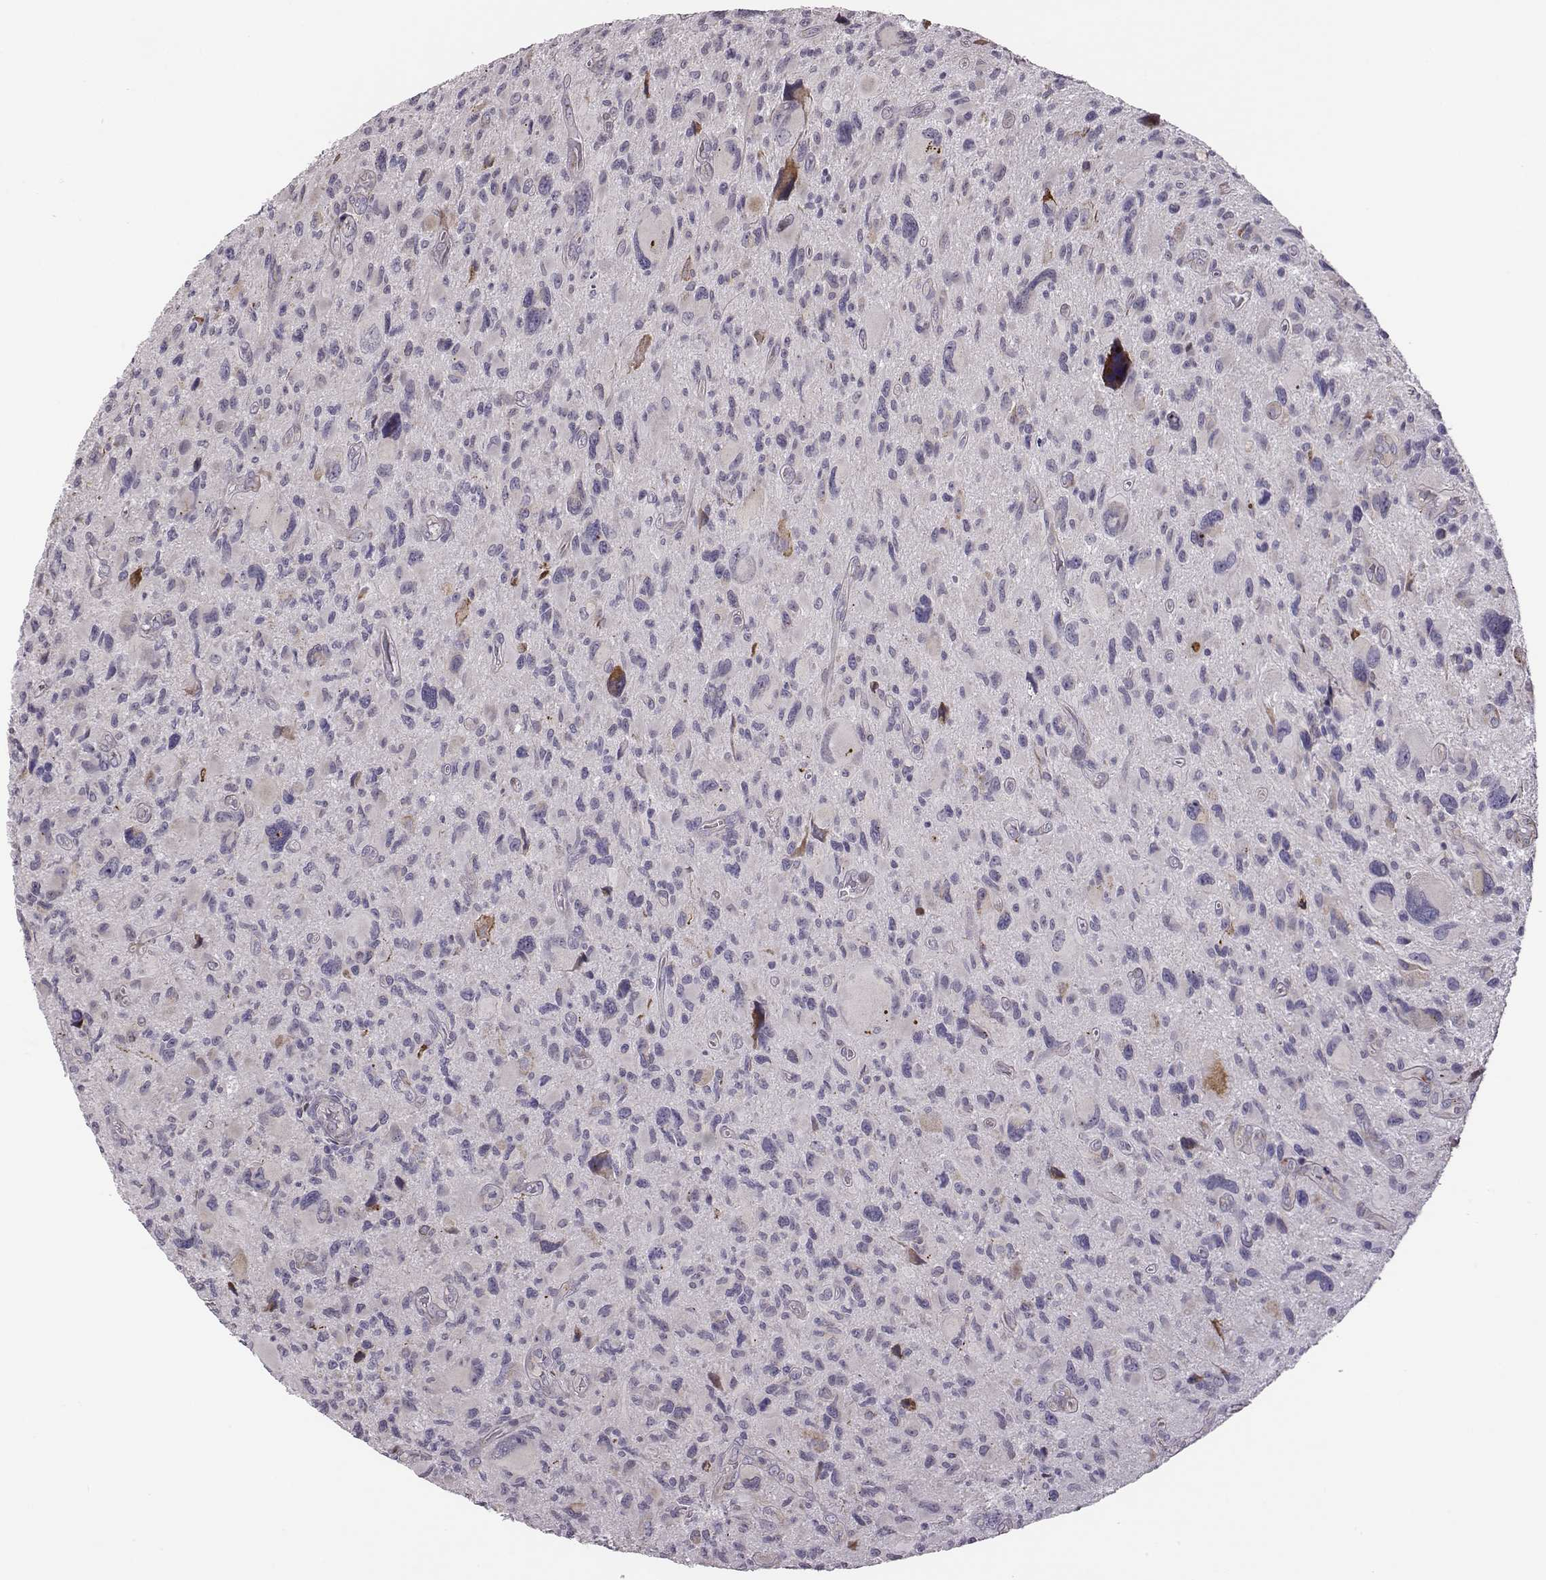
{"staining": {"intensity": "negative", "quantity": "none", "location": "none"}, "tissue": "glioma", "cell_type": "Tumor cells", "image_type": "cancer", "snomed": [{"axis": "morphology", "description": "Glioma, malignant, NOS"}, {"axis": "morphology", "description": "Glioma, malignant, High grade"}, {"axis": "topography", "description": "Brain"}], "caption": "IHC of malignant glioma reveals no expression in tumor cells. The staining was performed using DAB to visualize the protein expression in brown, while the nuclei were stained in blue with hematoxylin (Magnification: 20x).", "gene": "SELENOI", "patient": {"sex": "female", "age": 71}}